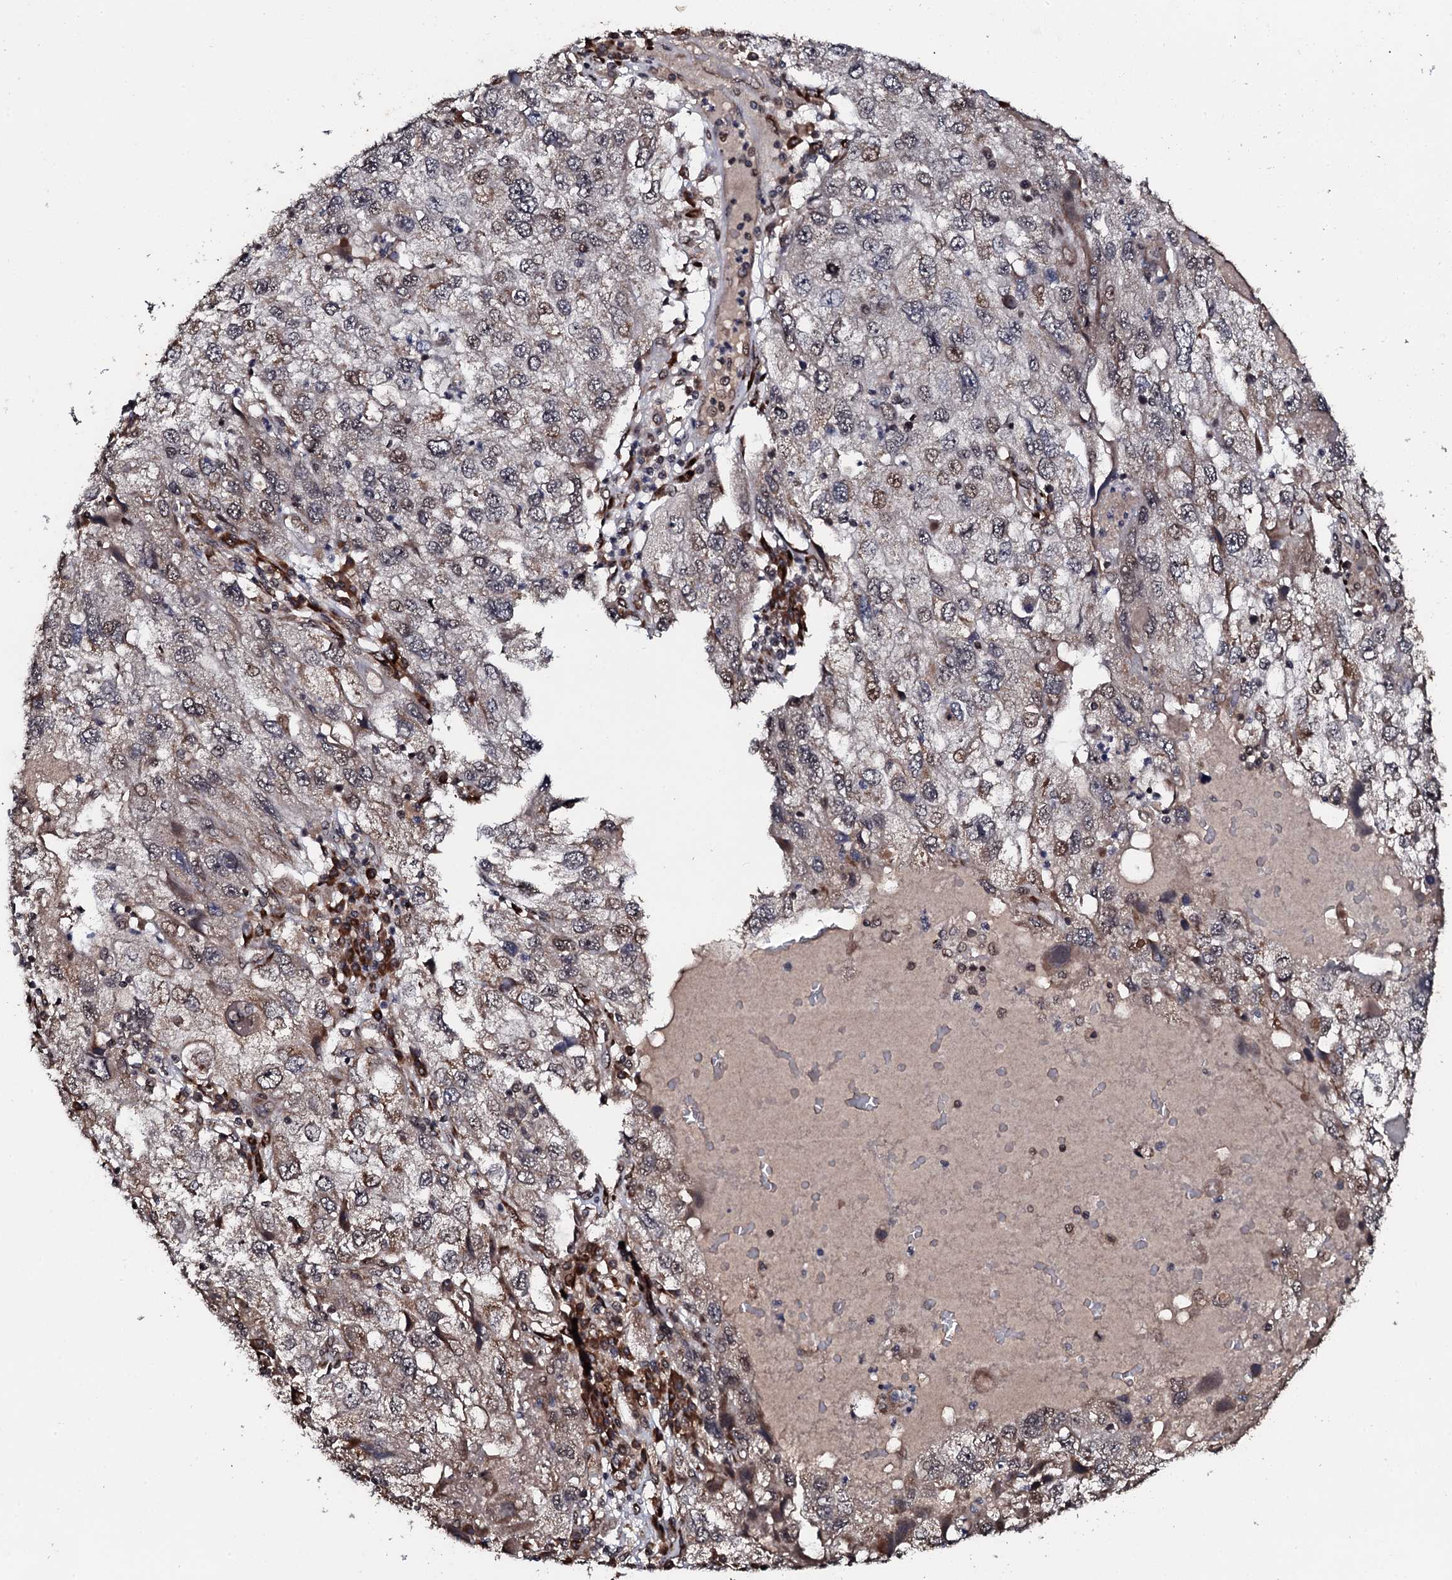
{"staining": {"intensity": "moderate", "quantity": "<25%", "location": "nuclear"}, "tissue": "endometrial cancer", "cell_type": "Tumor cells", "image_type": "cancer", "snomed": [{"axis": "morphology", "description": "Adenocarcinoma, NOS"}, {"axis": "topography", "description": "Endometrium"}], "caption": "An image of endometrial cancer stained for a protein reveals moderate nuclear brown staining in tumor cells.", "gene": "FAM111A", "patient": {"sex": "female", "age": 49}}